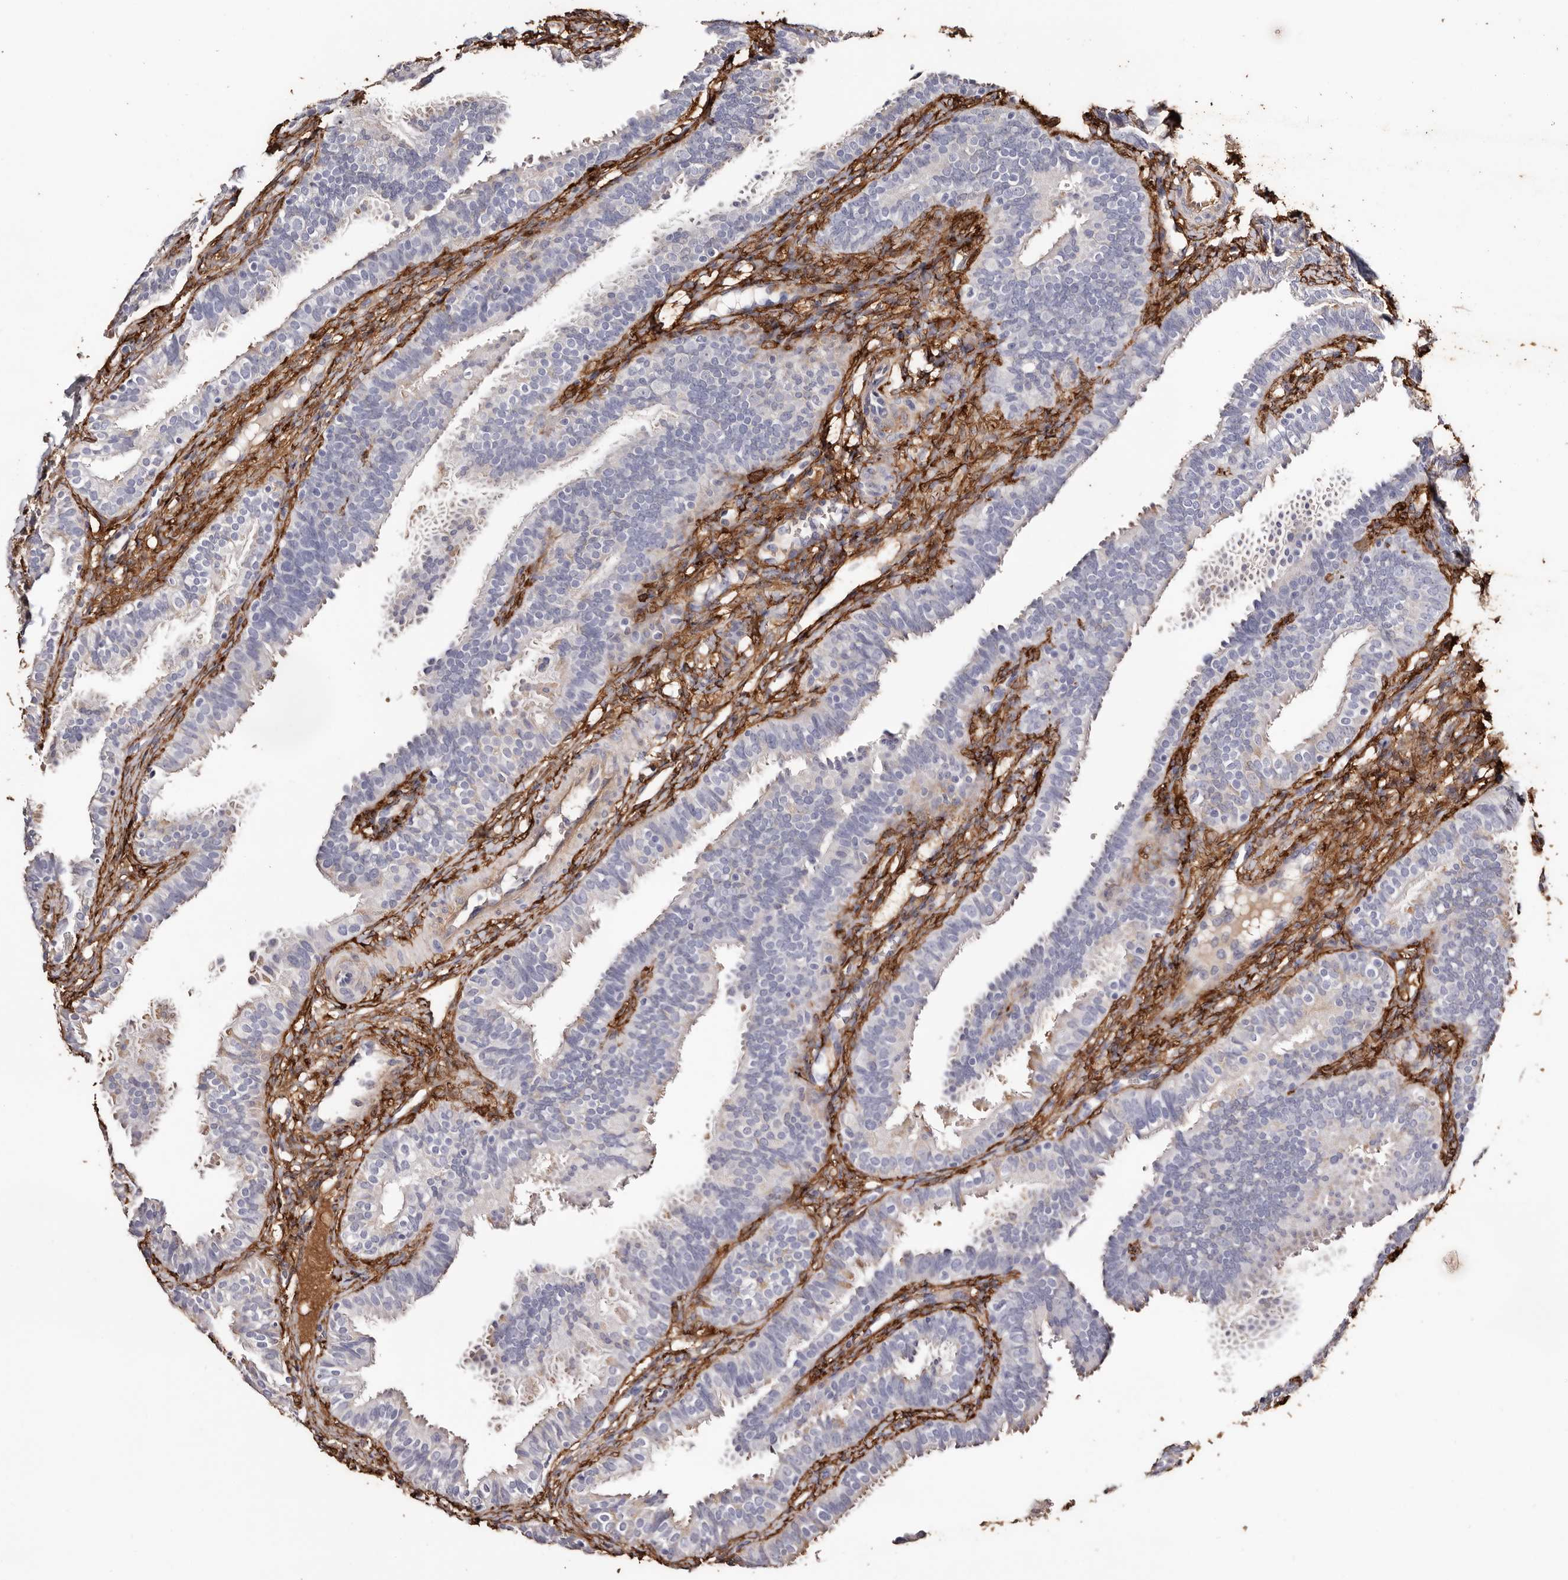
{"staining": {"intensity": "negative", "quantity": "none", "location": "none"}, "tissue": "fallopian tube", "cell_type": "Glandular cells", "image_type": "normal", "snomed": [{"axis": "morphology", "description": "Normal tissue, NOS"}, {"axis": "topography", "description": "Fallopian tube"}], "caption": "This is an immunohistochemistry image of unremarkable fallopian tube. There is no positivity in glandular cells.", "gene": "TGM2", "patient": {"sex": "female", "age": 35}}